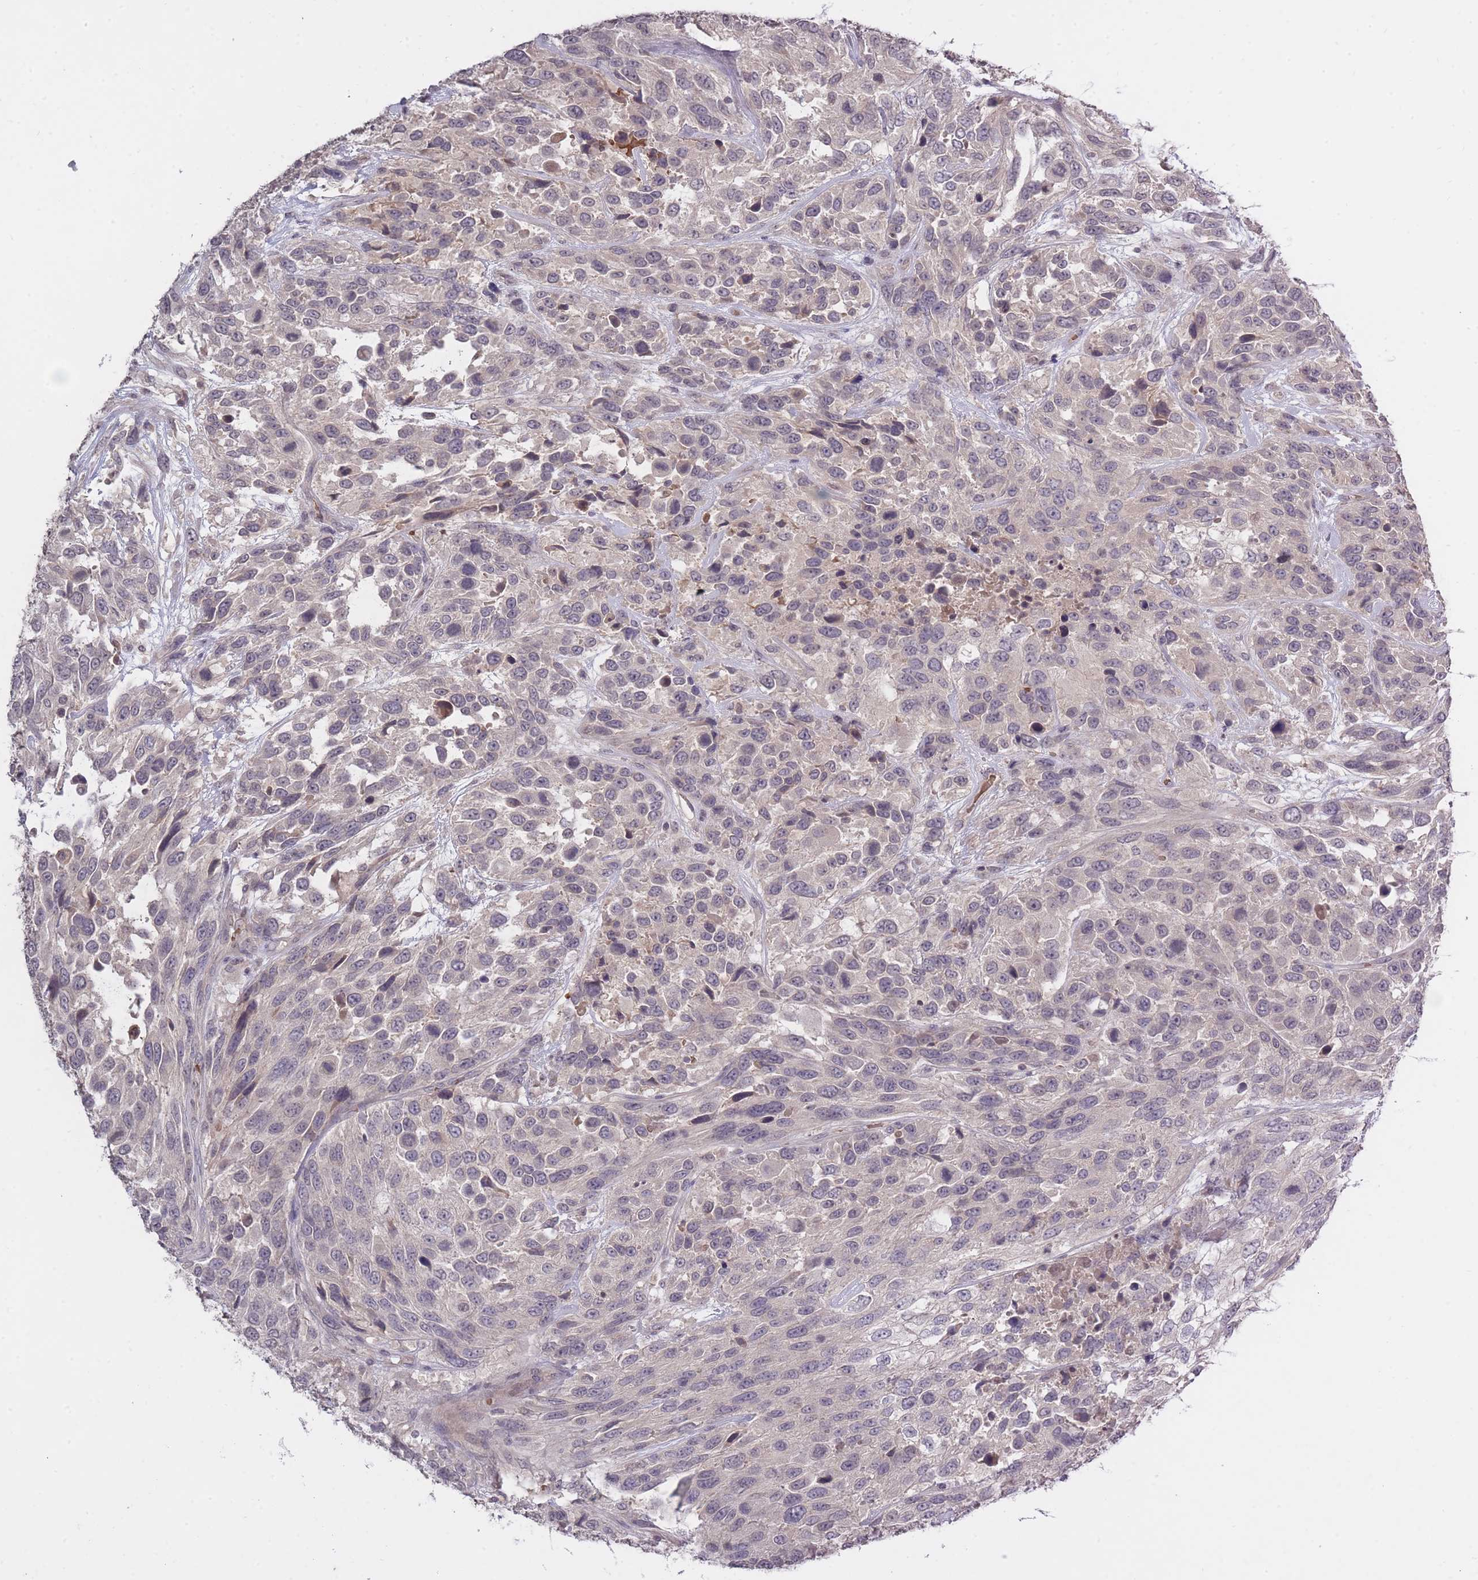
{"staining": {"intensity": "negative", "quantity": "none", "location": "none"}, "tissue": "urothelial cancer", "cell_type": "Tumor cells", "image_type": "cancer", "snomed": [{"axis": "morphology", "description": "Urothelial carcinoma, High grade"}, {"axis": "topography", "description": "Urinary bladder"}], "caption": "High-grade urothelial carcinoma stained for a protein using immunohistochemistry (IHC) exhibits no staining tumor cells.", "gene": "ADCYAP1R1", "patient": {"sex": "female", "age": 70}}